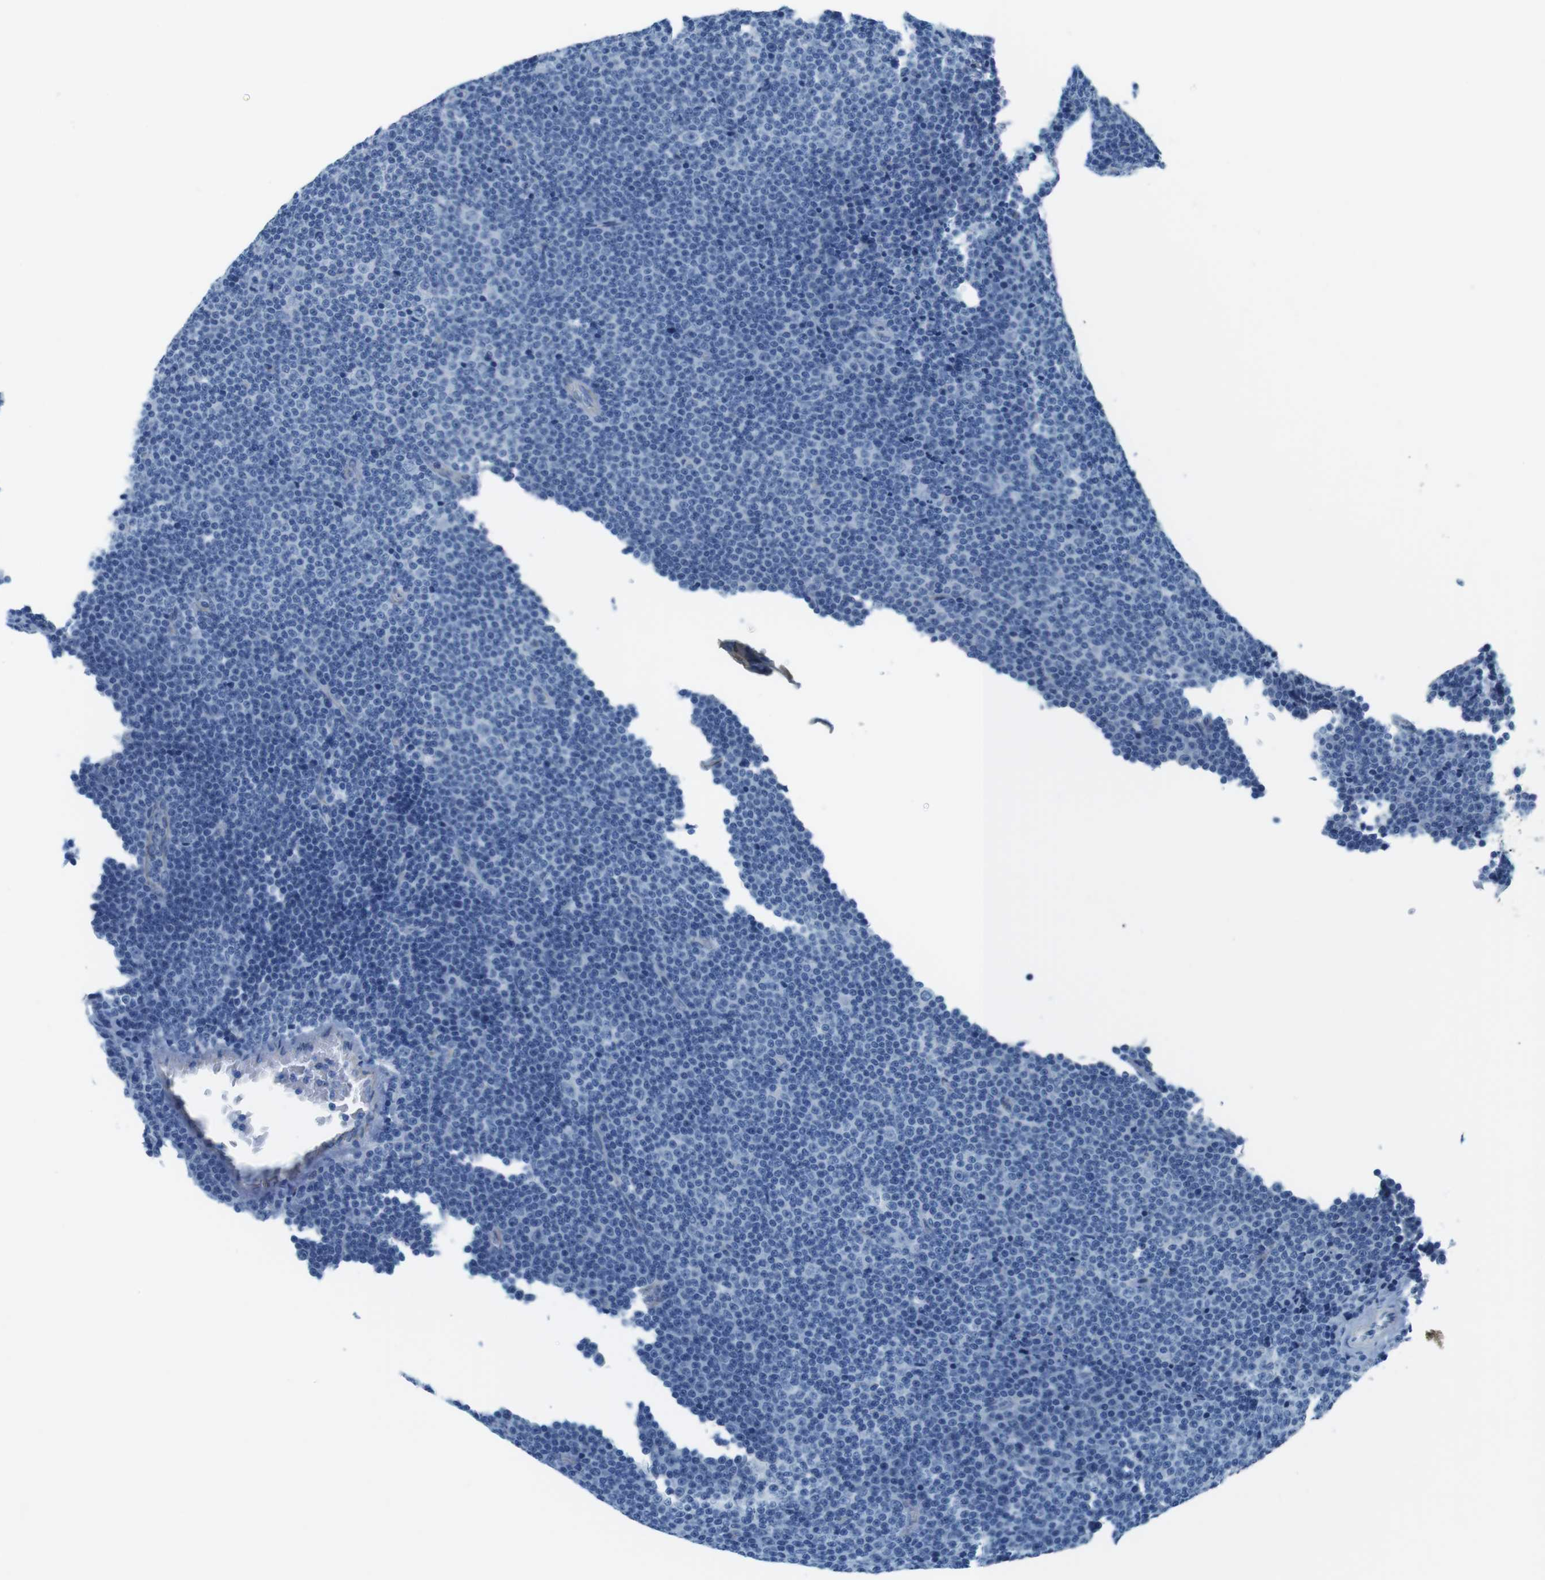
{"staining": {"intensity": "negative", "quantity": "none", "location": "none"}, "tissue": "lymphoma", "cell_type": "Tumor cells", "image_type": "cancer", "snomed": [{"axis": "morphology", "description": "Malignant lymphoma, non-Hodgkin's type, Low grade"}, {"axis": "topography", "description": "Lymph node"}], "caption": "Tumor cells are negative for protein expression in human malignant lymphoma, non-Hodgkin's type (low-grade).", "gene": "SLC6A6", "patient": {"sex": "female", "age": 67}}